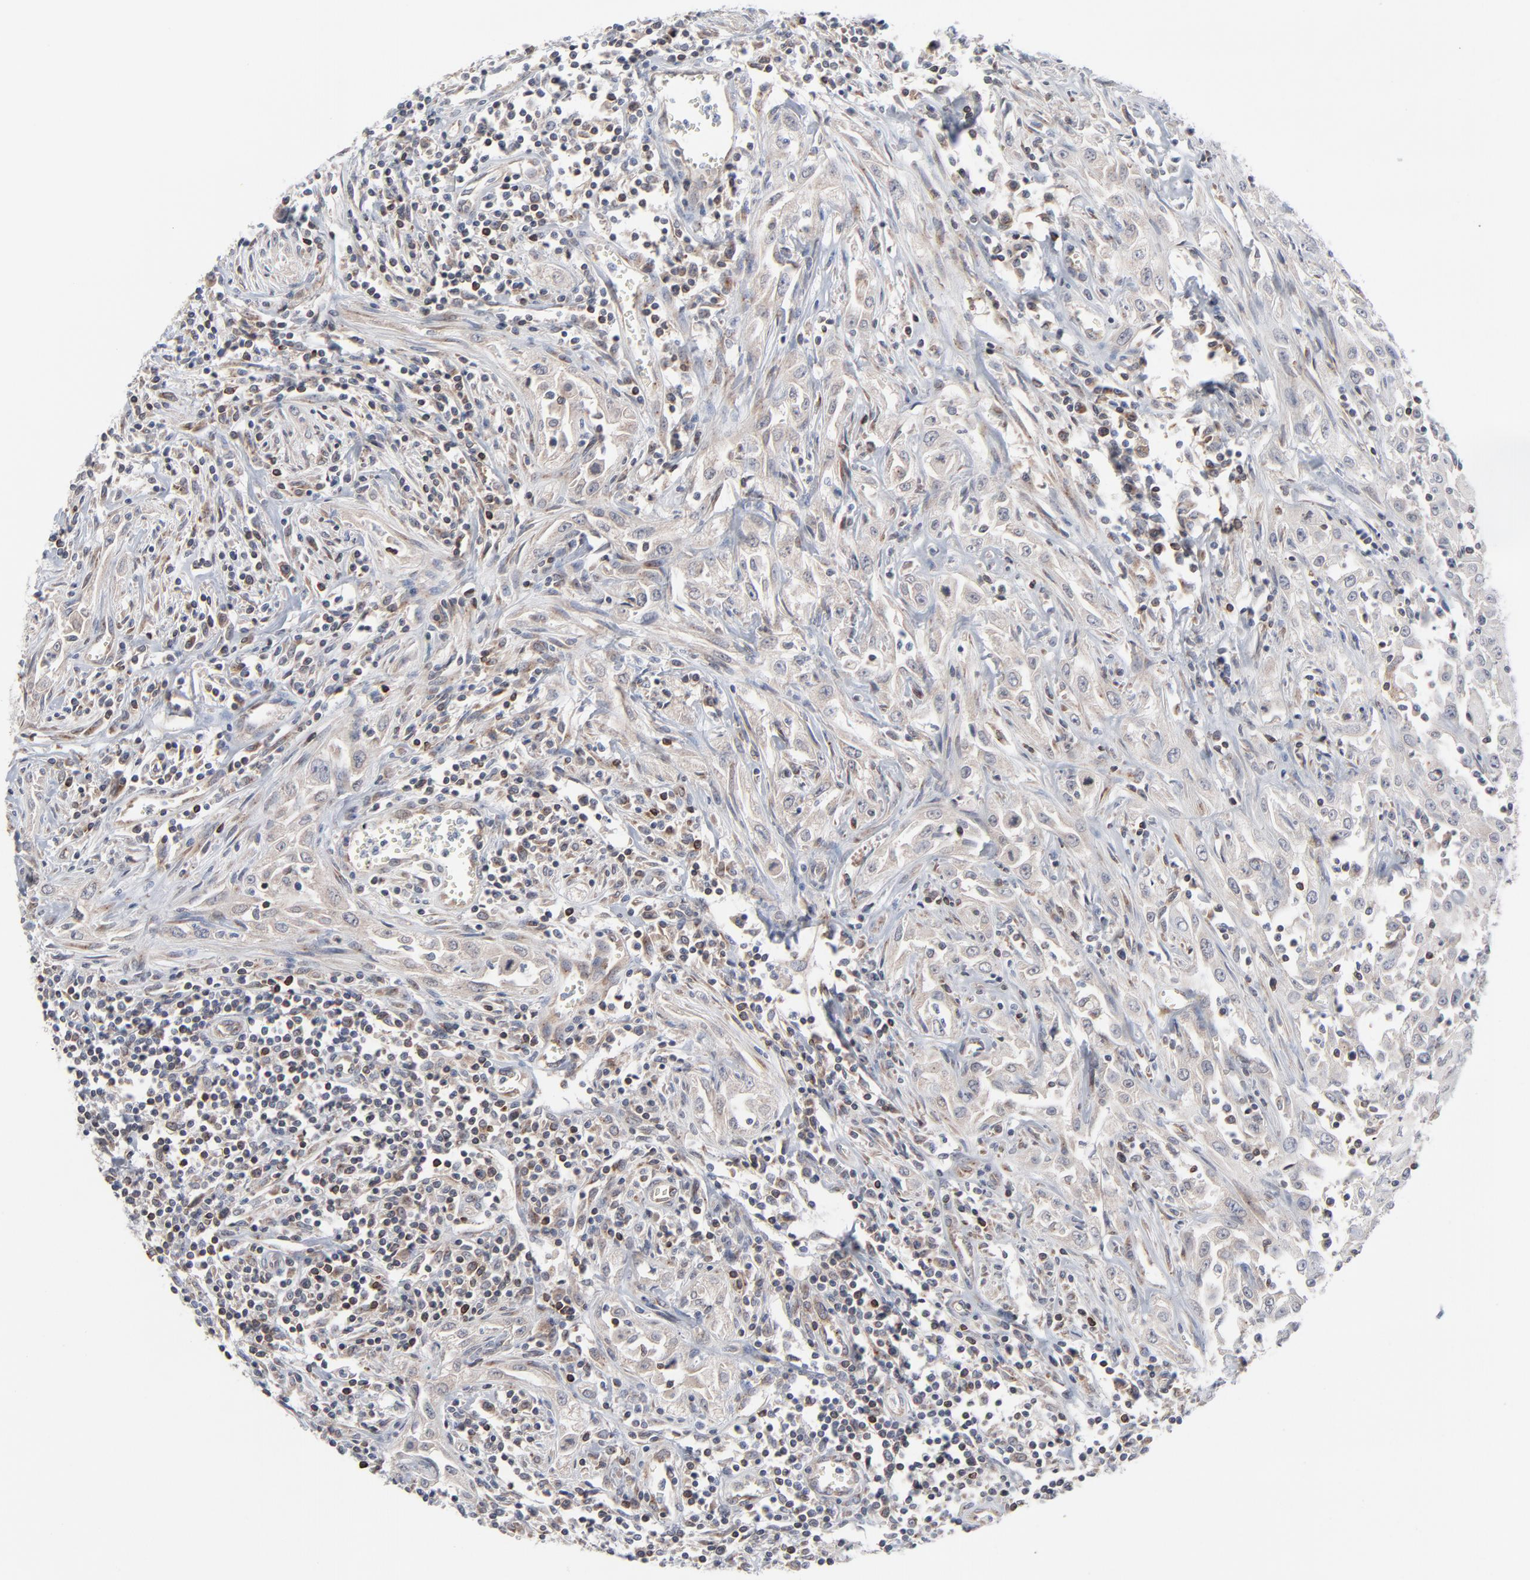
{"staining": {"intensity": "weak", "quantity": "25%-75%", "location": "cytoplasmic/membranous"}, "tissue": "head and neck cancer", "cell_type": "Tumor cells", "image_type": "cancer", "snomed": [{"axis": "morphology", "description": "Squamous cell carcinoma, NOS"}, {"axis": "topography", "description": "Oral tissue"}, {"axis": "topography", "description": "Head-Neck"}], "caption": "Human head and neck cancer stained with a protein marker demonstrates weak staining in tumor cells.", "gene": "KDSR", "patient": {"sex": "female", "age": 76}}